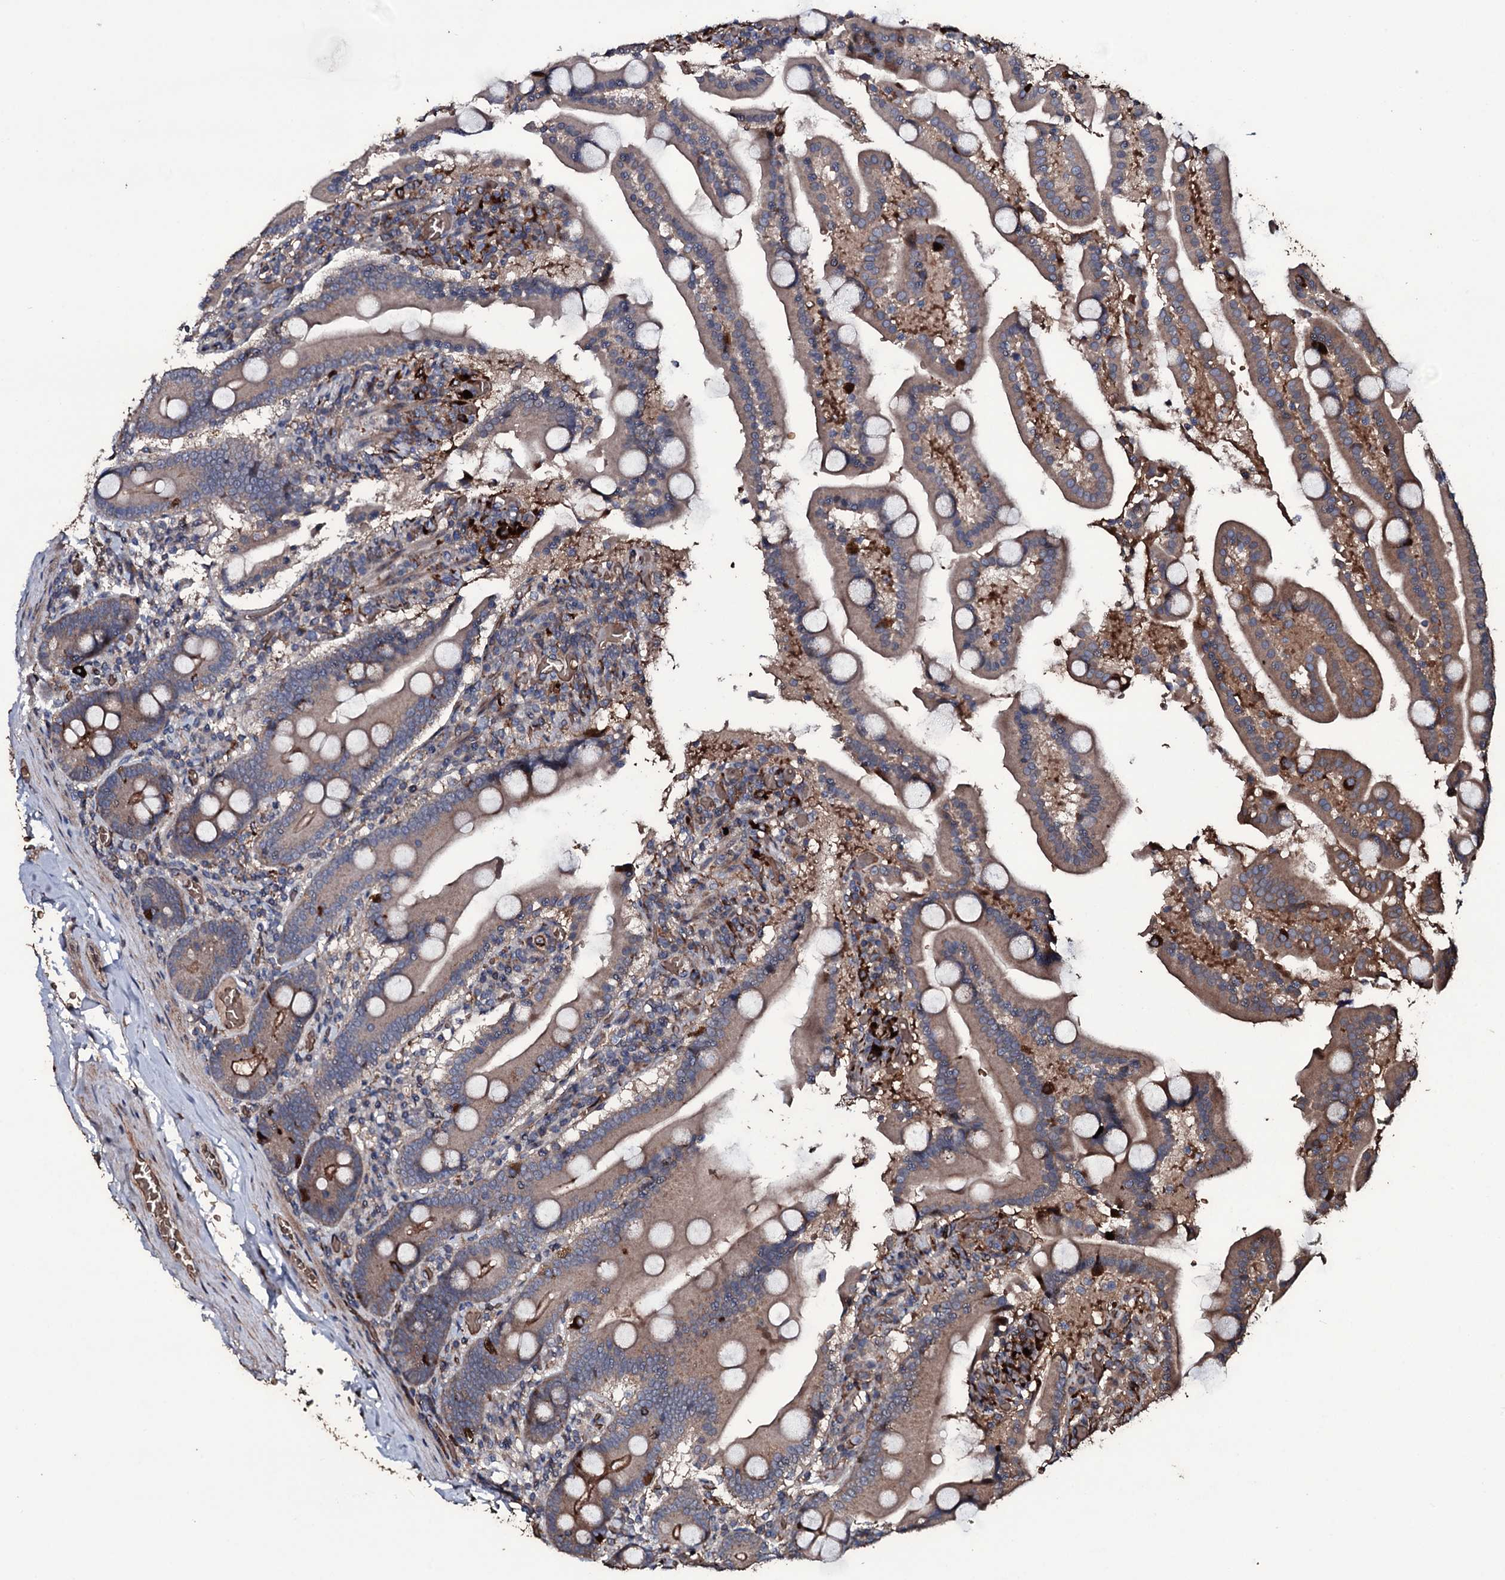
{"staining": {"intensity": "moderate", "quantity": ">75%", "location": "cytoplasmic/membranous"}, "tissue": "duodenum", "cell_type": "Glandular cells", "image_type": "normal", "snomed": [{"axis": "morphology", "description": "Normal tissue, NOS"}, {"axis": "topography", "description": "Duodenum"}], "caption": "The image displays staining of benign duodenum, revealing moderate cytoplasmic/membranous protein staining (brown color) within glandular cells.", "gene": "ZSWIM8", "patient": {"sex": "male", "age": 55}}